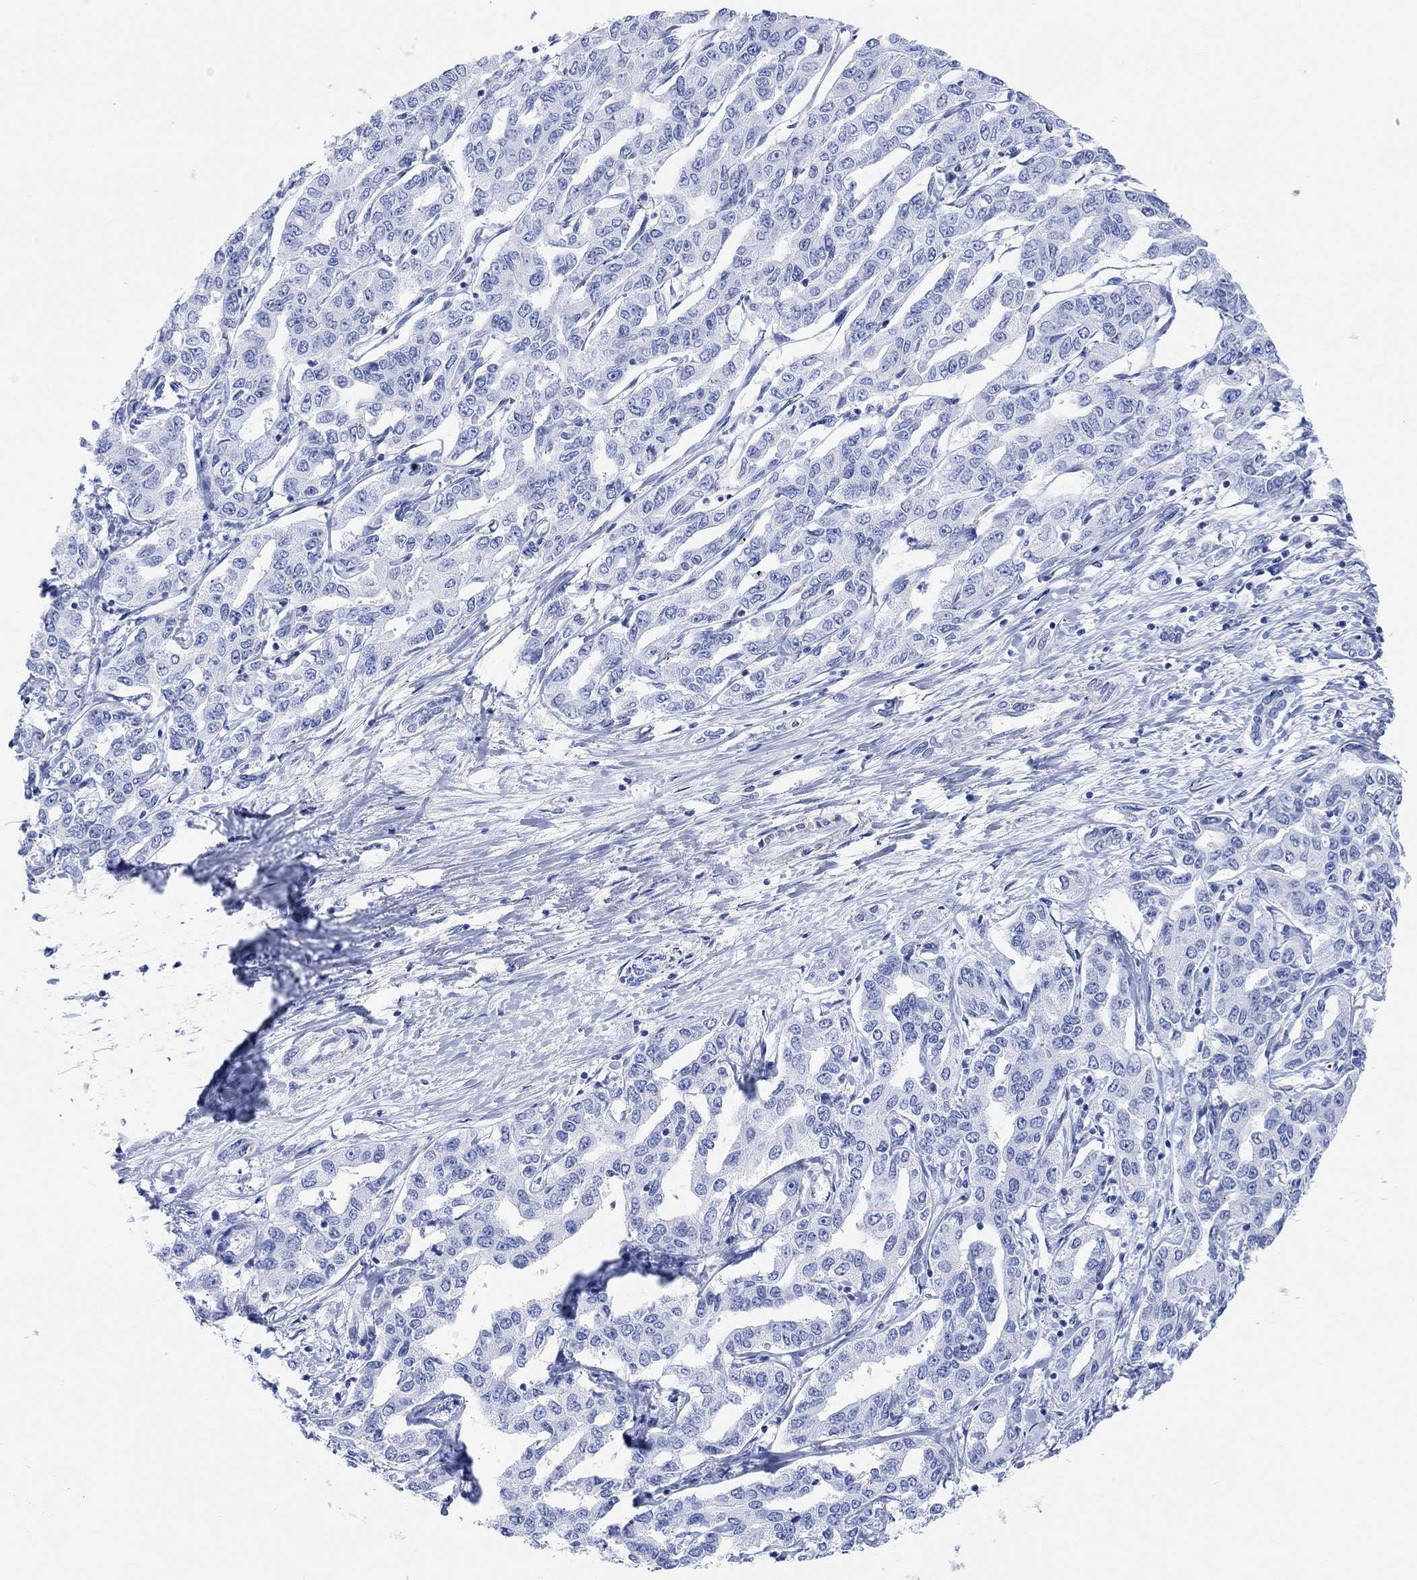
{"staining": {"intensity": "negative", "quantity": "none", "location": "none"}, "tissue": "liver cancer", "cell_type": "Tumor cells", "image_type": "cancer", "snomed": [{"axis": "morphology", "description": "Cholangiocarcinoma"}, {"axis": "topography", "description": "Liver"}], "caption": "Histopathology image shows no significant protein staining in tumor cells of liver cancer (cholangiocarcinoma).", "gene": "ANKRD33", "patient": {"sex": "male", "age": 59}}